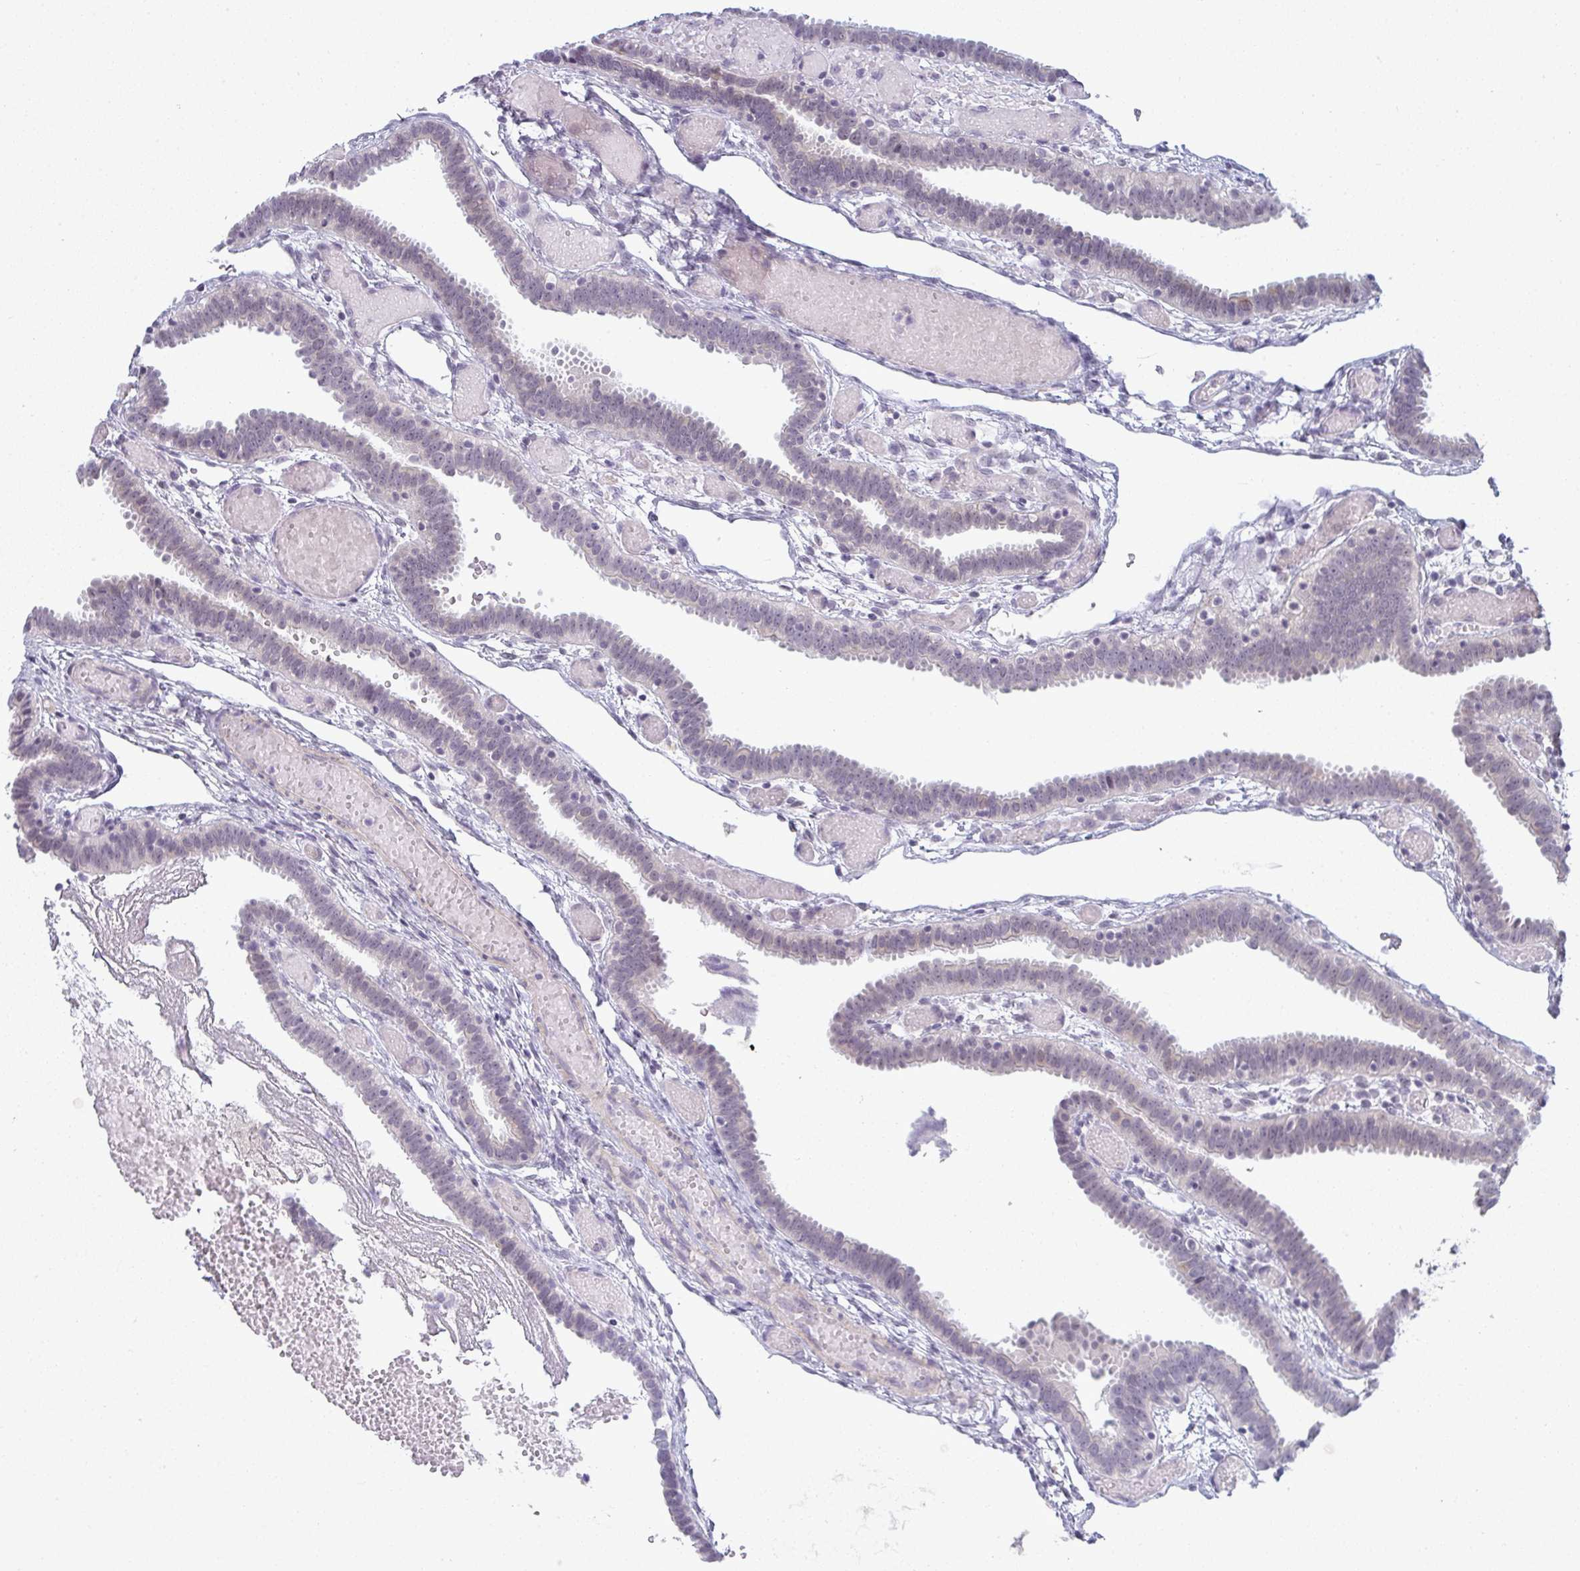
{"staining": {"intensity": "negative", "quantity": "none", "location": "none"}, "tissue": "fallopian tube", "cell_type": "Glandular cells", "image_type": "normal", "snomed": [{"axis": "morphology", "description": "Normal tissue, NOS"}, {"axis": "topography", "description": "Fallopian tube"}], "caption": "Immunohistochemistry micrograph of benign fallopian tube: human fallopian tube stained with DAB (3,3'-diaminobenzidine) reveals no significant protein expression in glandular cells. (DAB (3,3'-diaminobenzidine) immunohistochemistry (IHC), high magnification).", "gene": "TEX33", "patient": {"sex": "female", "age": 37}}